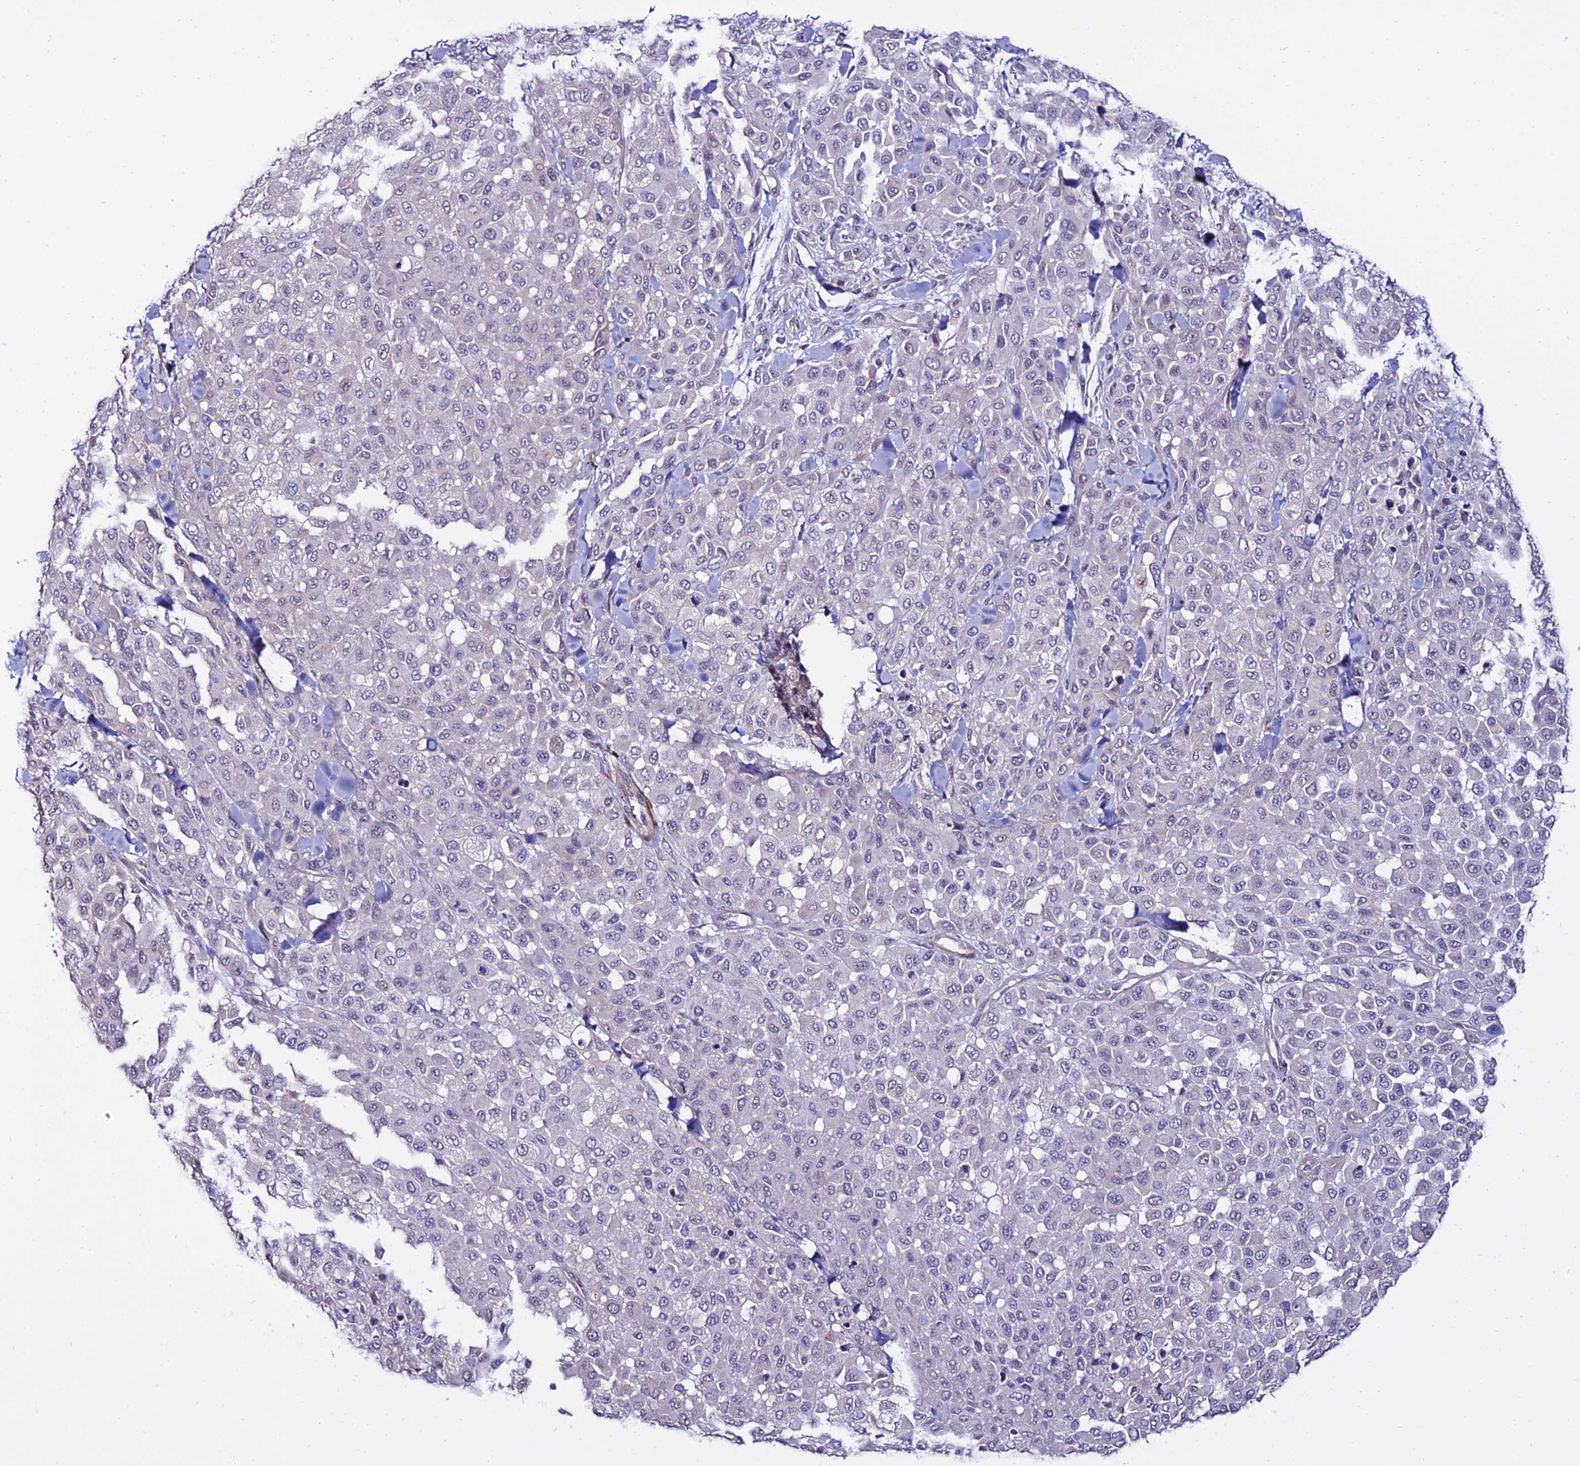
{"staining": {"intensity": "negative", "quantity": "none", "location": "none"}, "tissue": "melanoma", "cell_type": "Tumor cells", "image_type": "cancer", "snomed": [{"axis": "morphology", "description": "Malignant melanoma, Metastatic site"}, {"axis": "topography", "description": "Skin"}], "caption": "Tumor cells show no significant protein staining in melanoma.", "gene": "ALDH3B2", "patient": {"sex": "female", "age": 81}}